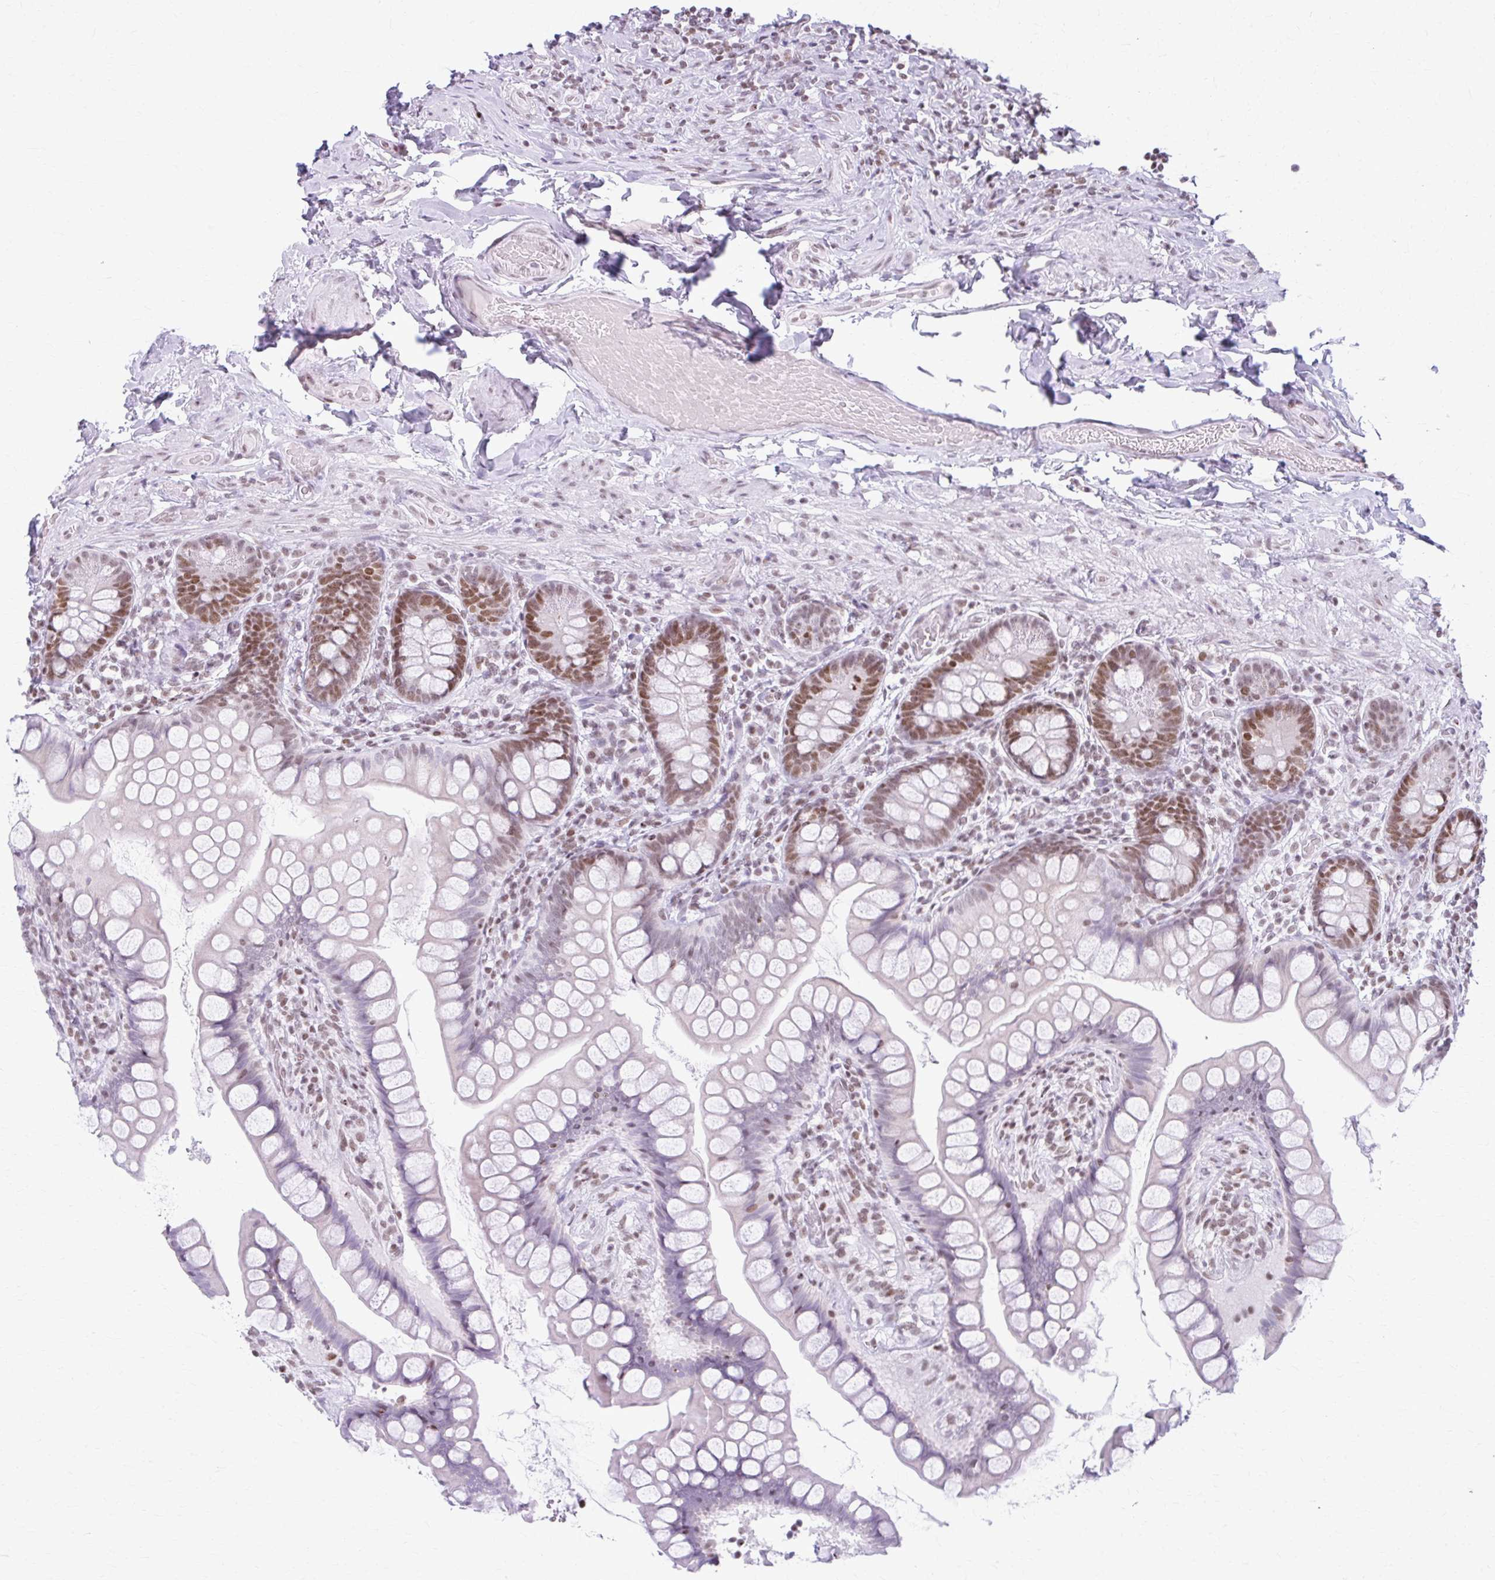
{"staining": {"intensity": "moderate", "quantity": "25%-75%", "location": "nuclear"}, "tissue": "small intestine", "cell_type": "Glandular cells", "image_type": "normal", "snomed": [{"axis": "morphology", "description": "Normal tissue, NOS"}, {"axis": "topography", "description": "Small intestine"}], "caption": "This is a photomicrograph of immunohistochemistry (IHC) staining of benign small intestine, which shows moderate staining in the nuclear of glandular cells.", "gene": "PABIR1", "patient": {"sex": "male", "age": 70}}